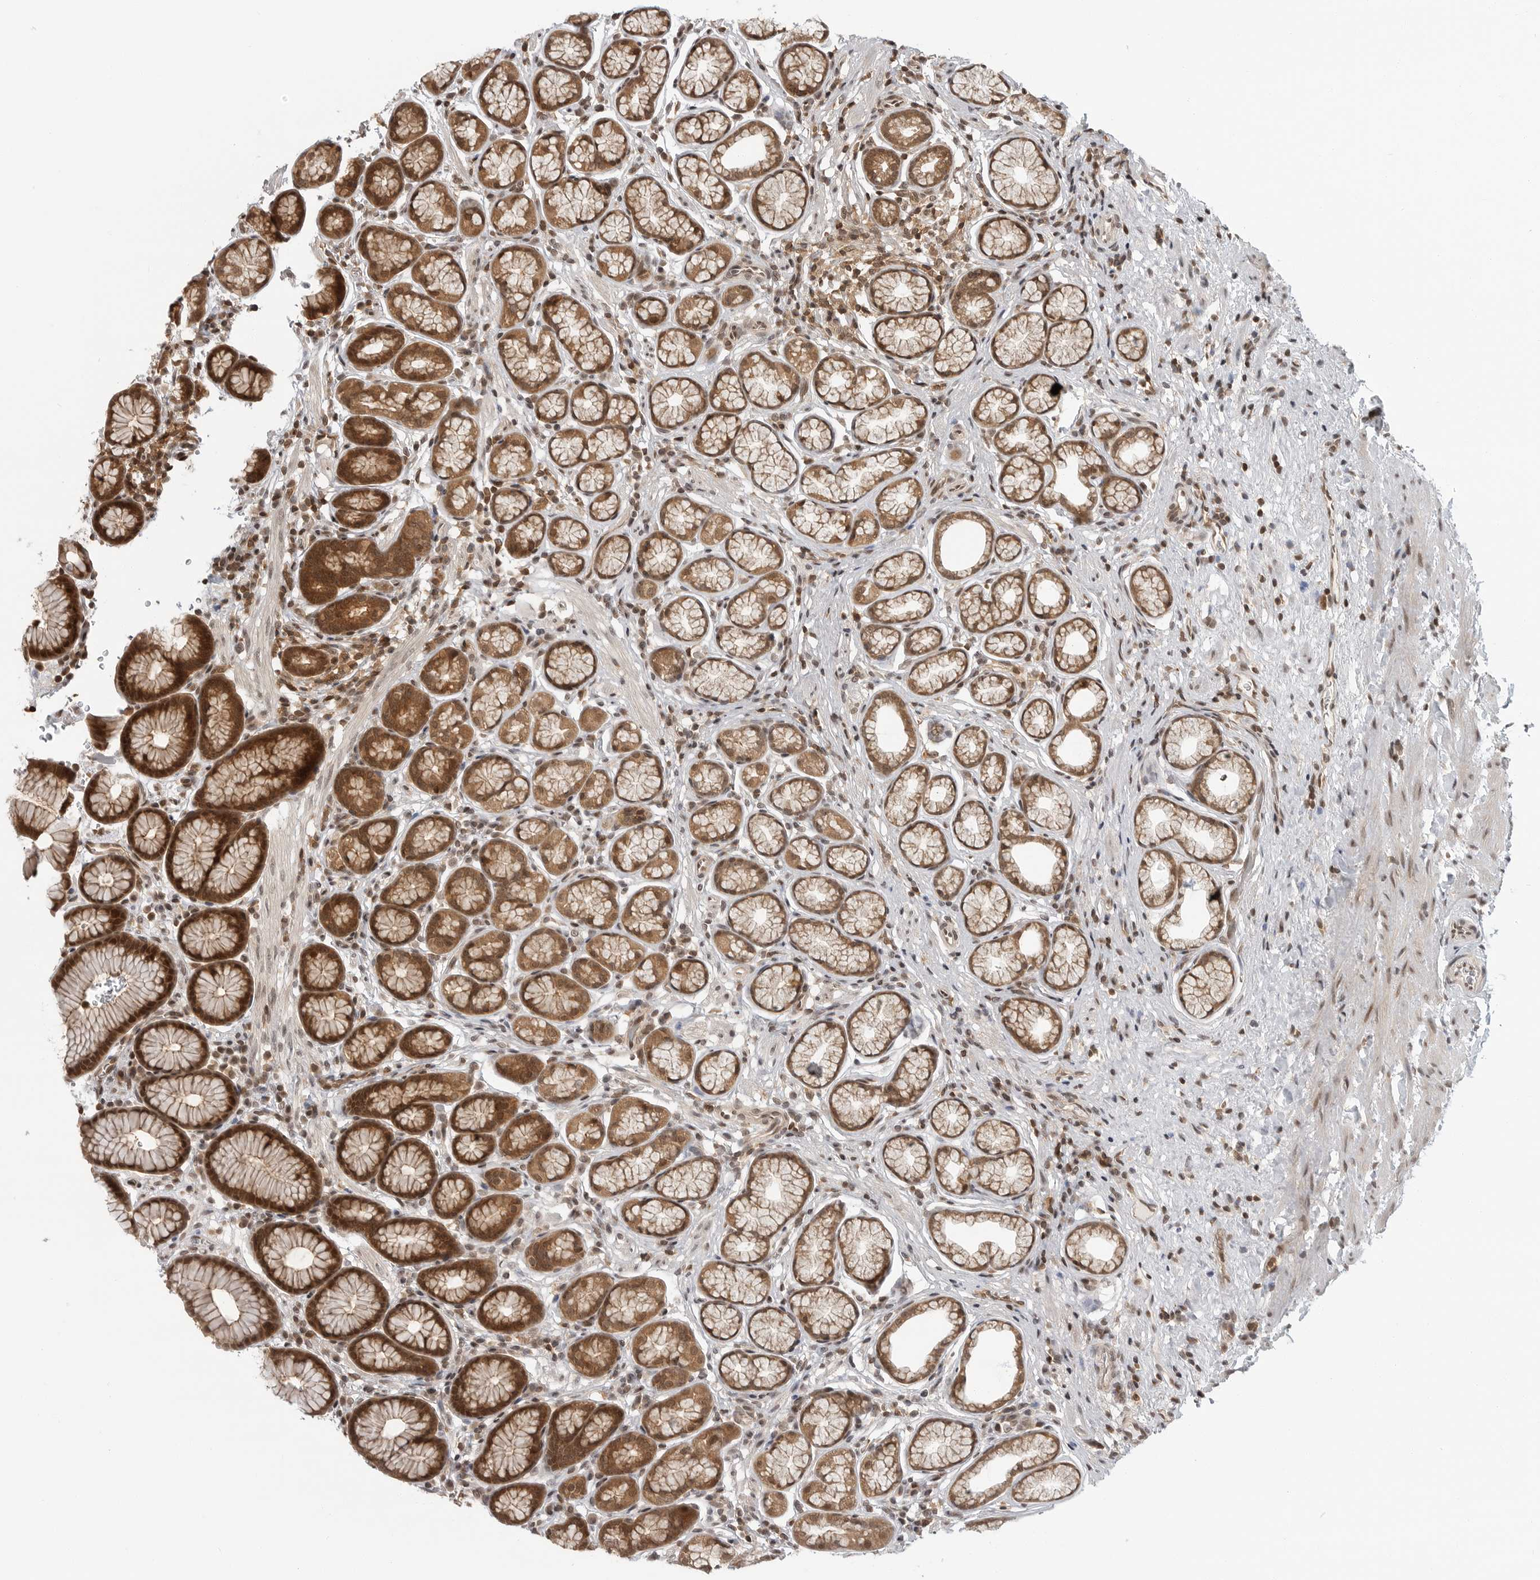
{"staining": {"intensity": "strong", "quantity": ">75%", "location": "cytoplasmic/membranous,nuclear"}, "tissue": "stomach", "cell_type": "Glandular cells", "image_type": "normal", "snomed": [{"axis": "morphology", "description": "Normal tissue, NOS"}, {"axis": "topography", "description": "Stomach"}], "caption": "A high amount of strong cytoplasmic/membranous,nuclear positivity is identified in approximately >75% of glandular cells in normal stomach.", "gene": "SZRD1", "patient": {"sex": "male", "age": 42}}